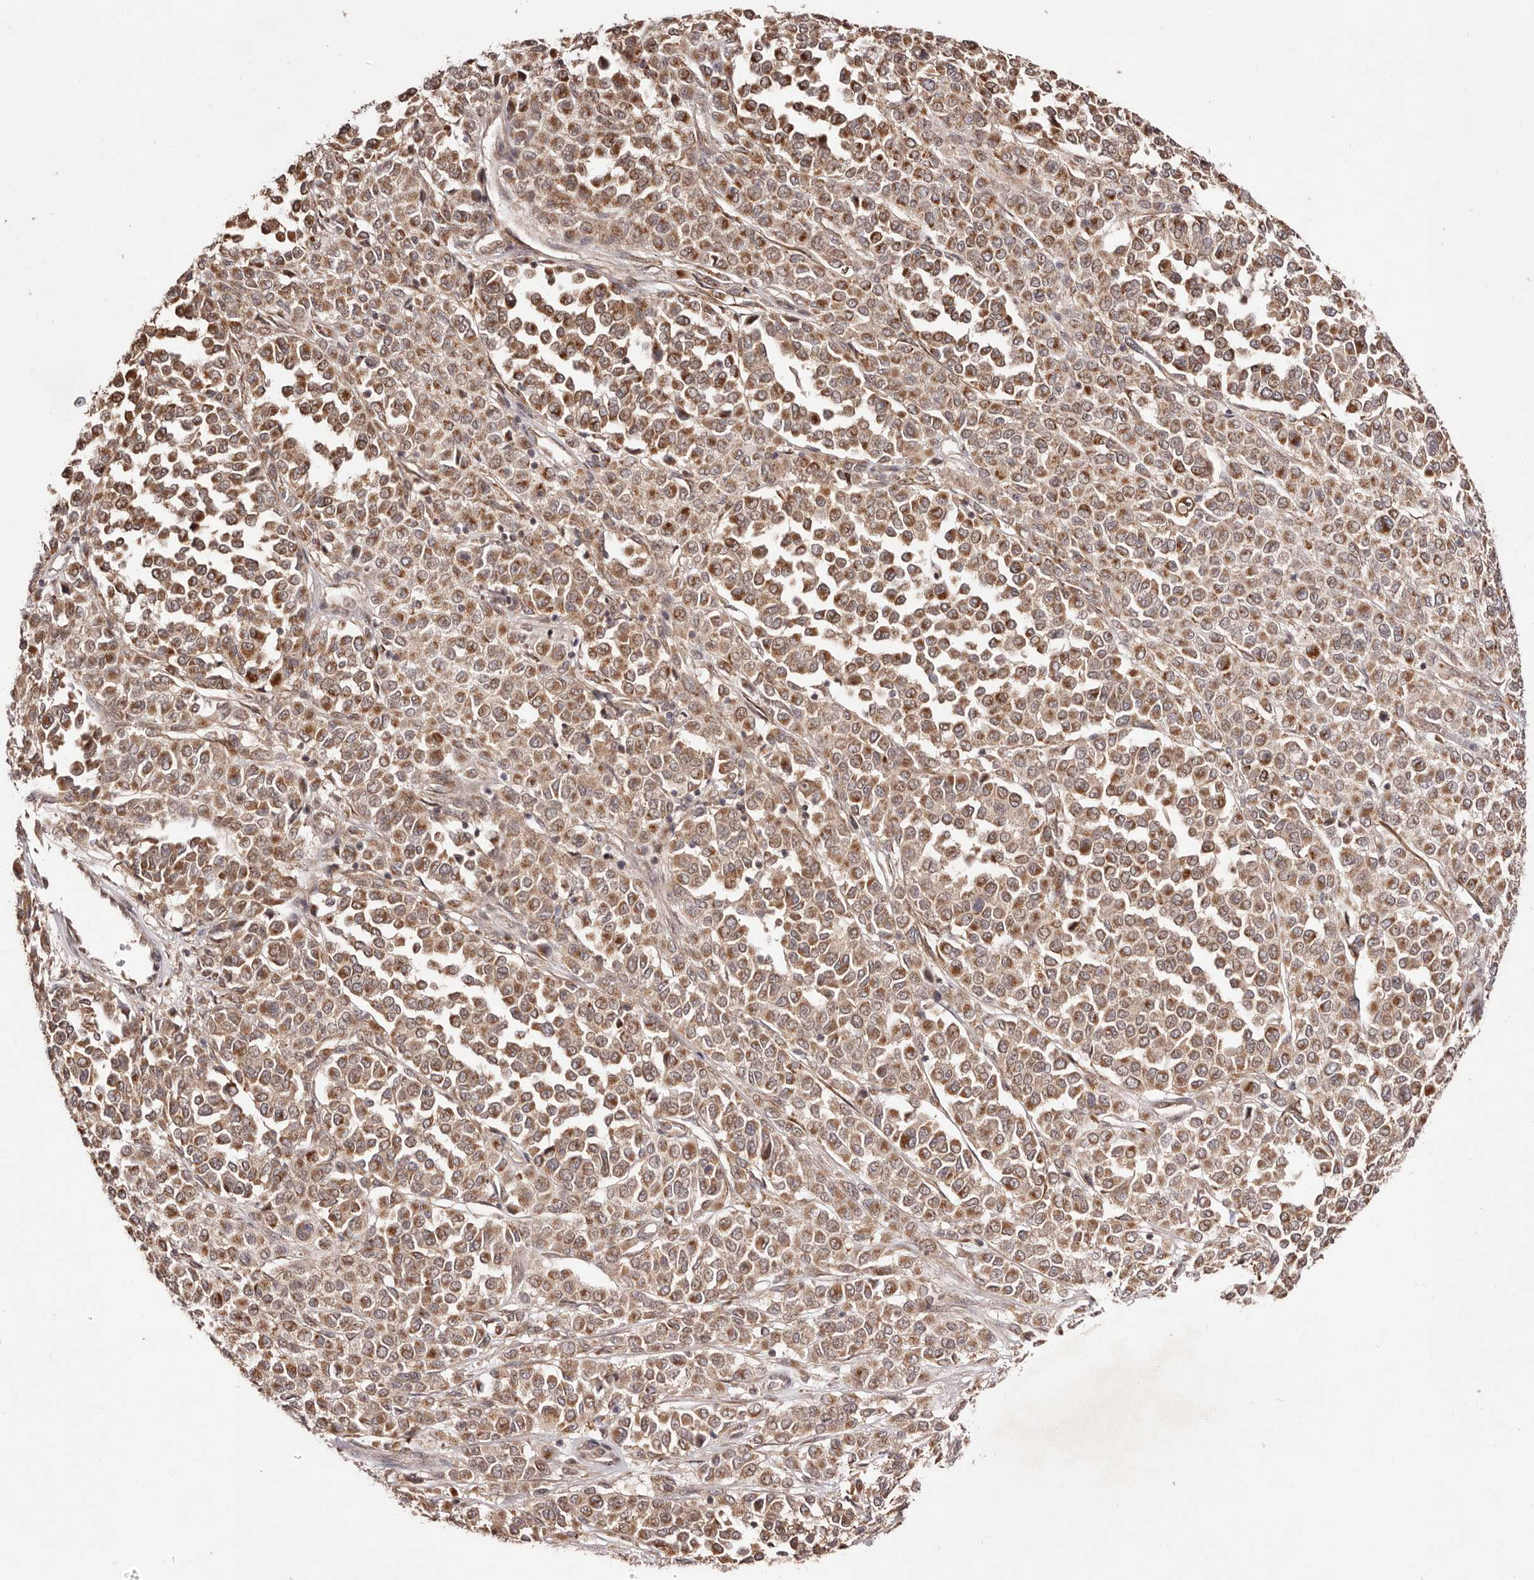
{"staining": {"intensity": "moderate", "quantity": ">75%", "location": "cytoplasmic/membranous"}, "tissue": "melanoma", "cell_type": "Tumor cells", "image_type": "cancer", "snomed": [{"axis": "morphology", "description": "Malignant melanoma, Metastatic site"}, {"axis": "topography", "description": "Pancreas"}], "caption": "The immunohistochemical stain shows moderate cytoplasmic/membranous positivity in tumor cells of malignant melanoma (metastatic site) tissue. (DAB IHC with brightfield microscopy, high magnification).", "gene": "EGR3", "patient": {"sex": "female", "age": 30}}